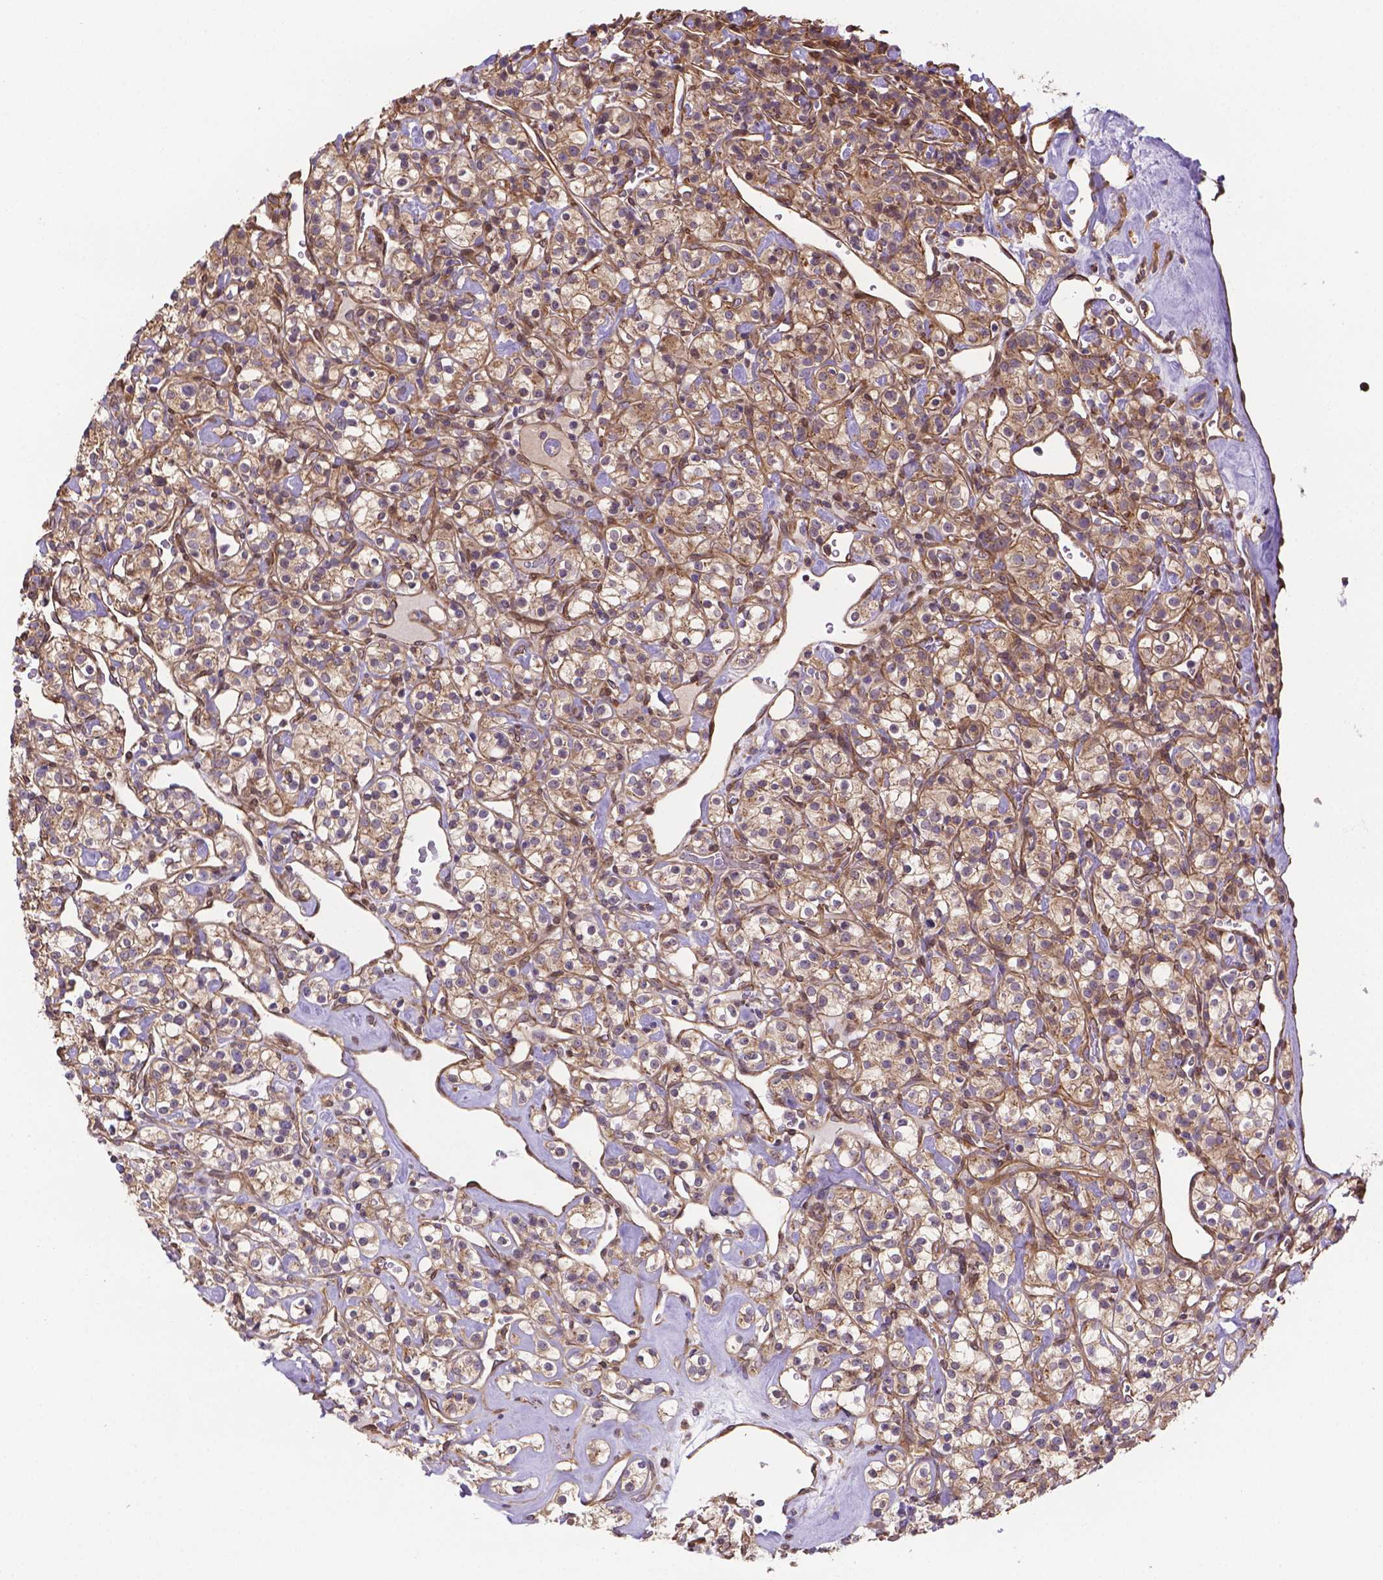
{"staining": {"intensity": "weak", "quantity": ">75%", "location": "cytoplasmic/membranous"}, "tissue": "renal cancer", "cell_type": "Tumor cells", "image_type": "cancer", "snomed": [{"axis": "morphology", "description": "Adenocarcinoma, NOS"}, {"axis": "topography", "description": "Kidney"}], "caption": "Weak cytoplasmic/membranous positivity for a protein is appreciated in about >75% of tumor cells of adenocarcinoma (renal) using IHC.", "gene": "YAP1", "patient": {"sex": "male", "age": 77}}